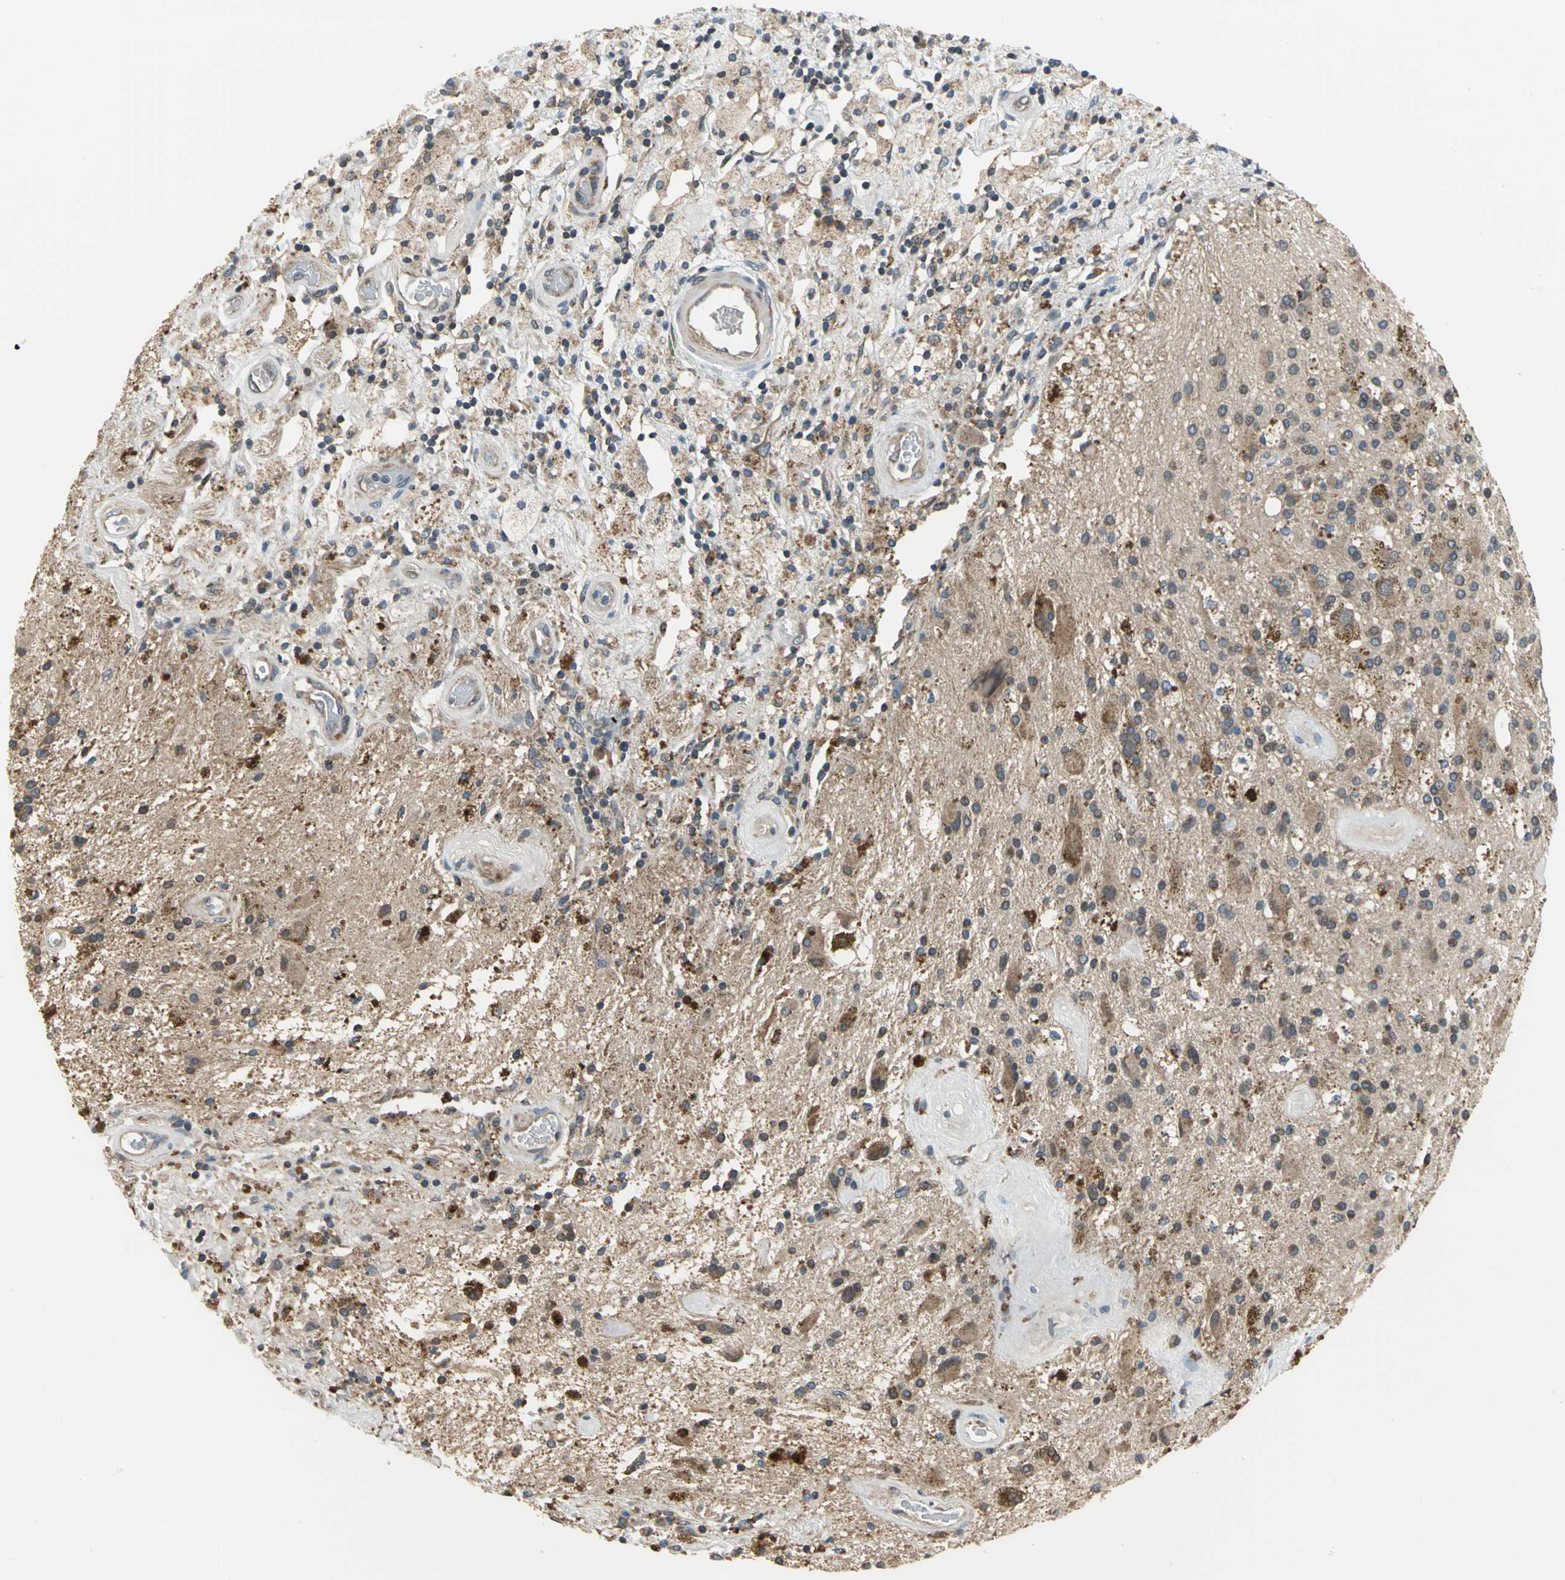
{"staining": {"intensity": "moderate", "quantity": "25%-75%", "location": "cytoplasmic/membranous"}, "tissue": "glioma", "cell_type": "Tumor cells", "image_type": "cancer", "snomed": [{"axis": "morphology", "description": "Glioma, malignant, Low grade"}, {"axis": "topography", "description": "Brain"}], "caption": "IHC (DAB) staining of human malignant glioma (low-grade) exhibits moderate cytoplasmic/membranous protein positivity in approximately 25%-75% of tumor cells.", "gene": "TRAK1", "patient": {"sex": "male", "age": 58}}